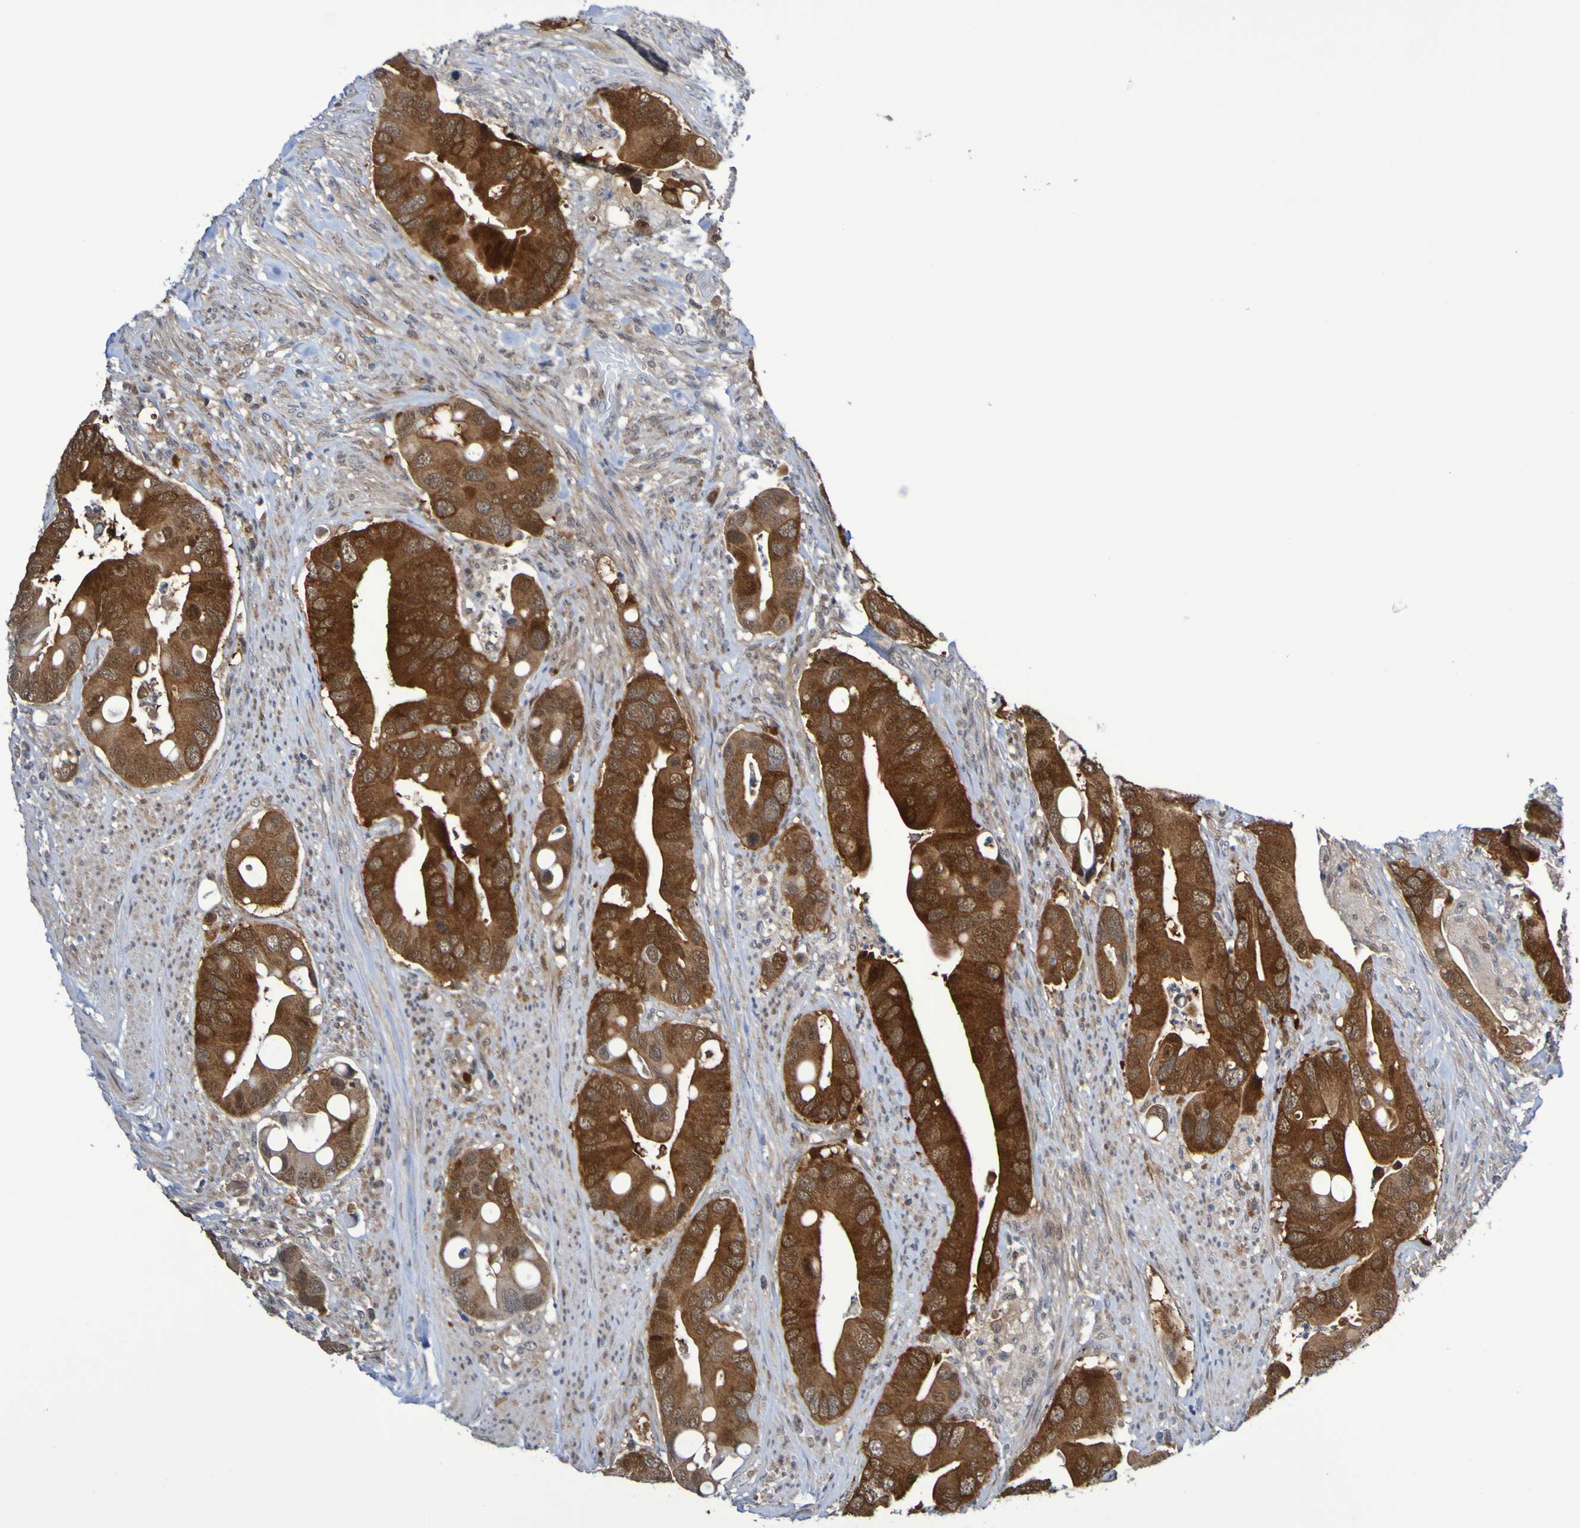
{"staining": {"intensity": "strong", "quantity": ">75%", "location": "cytoplasmic/membranous"}, "tissue": "colorectal cancer", "cell_type": "Tumor cells", "image_type": "cancer", "snomed": [{"axis": "morphology", "description": "Adenocarcinoma, NOS"}, {"axis": "topography", "description": "Rectum"}], "caption": "High-magnification brightfield microscopy of colorectal adenocarcinoma stained with DAB (3,3'-diaminobenzidine) (brown) and counterstained with hematoxylin (blue). tumor cells exhibit strong cytoplasmic/membranous positivity is present in about>75% of cells. (DAB IHC with brightfield microscopy, high magnification).", "gene": "ATIC", "patient": {"sex": "female", "age": 57}}